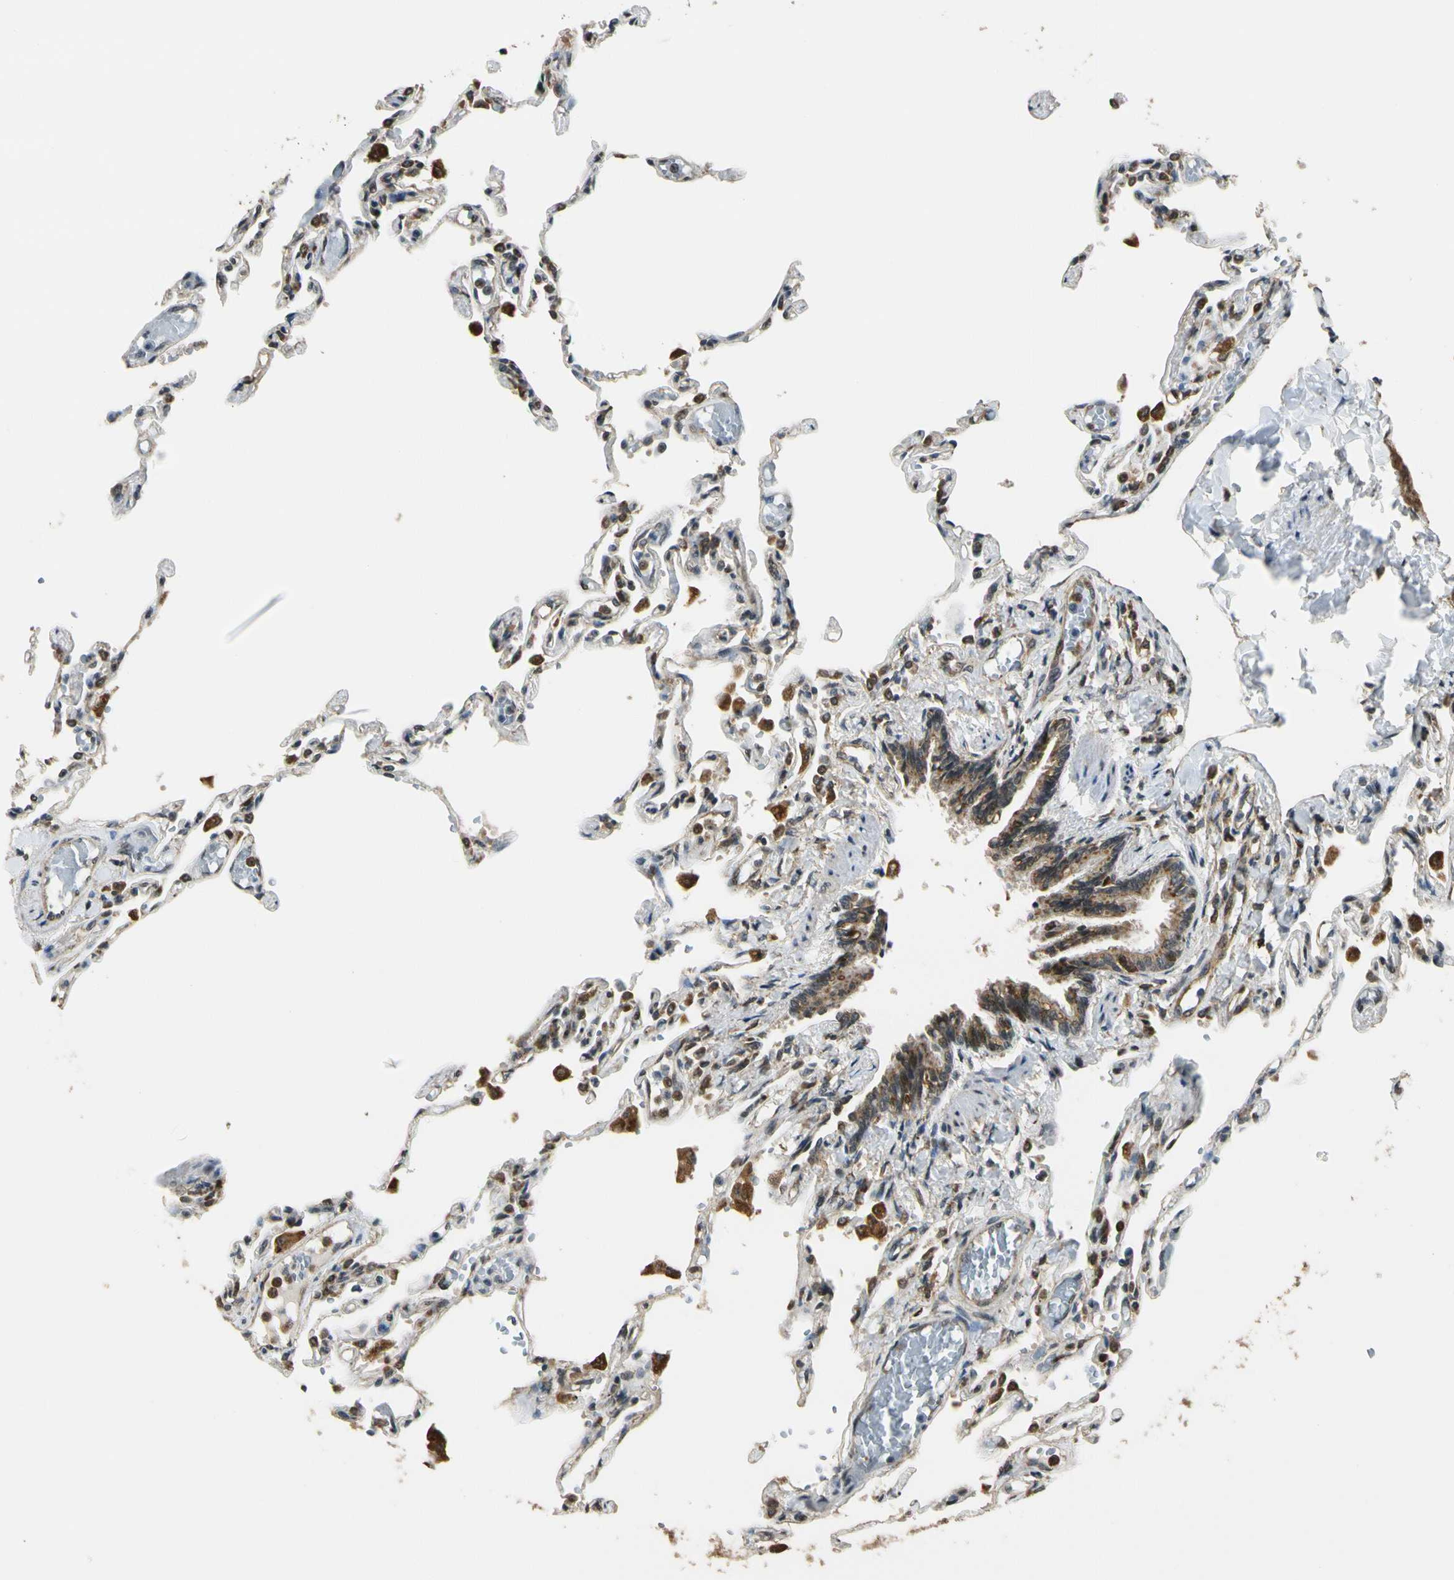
{"staining": {"intensity": "moderate", "quantity": "25%-75%", "location": "cytoplasmic/membranous"}, "tissue": "lung", "cell_type": "Alveolar cells", "image_type": "normal", "snomed": [{"axis": "morphology", "description": "Normal tissue, NOS"}, {"axis": "topography", "description": "Lung"}], "caption": "Unremarkable lung exhibits moderate cytoplasmic/membranous expression in about 25%-75% of alveolar cells, visualized by immunohistochemistry.", "gene": "LAMTOR1", "patient": {"sex": "male", "age": 21}}